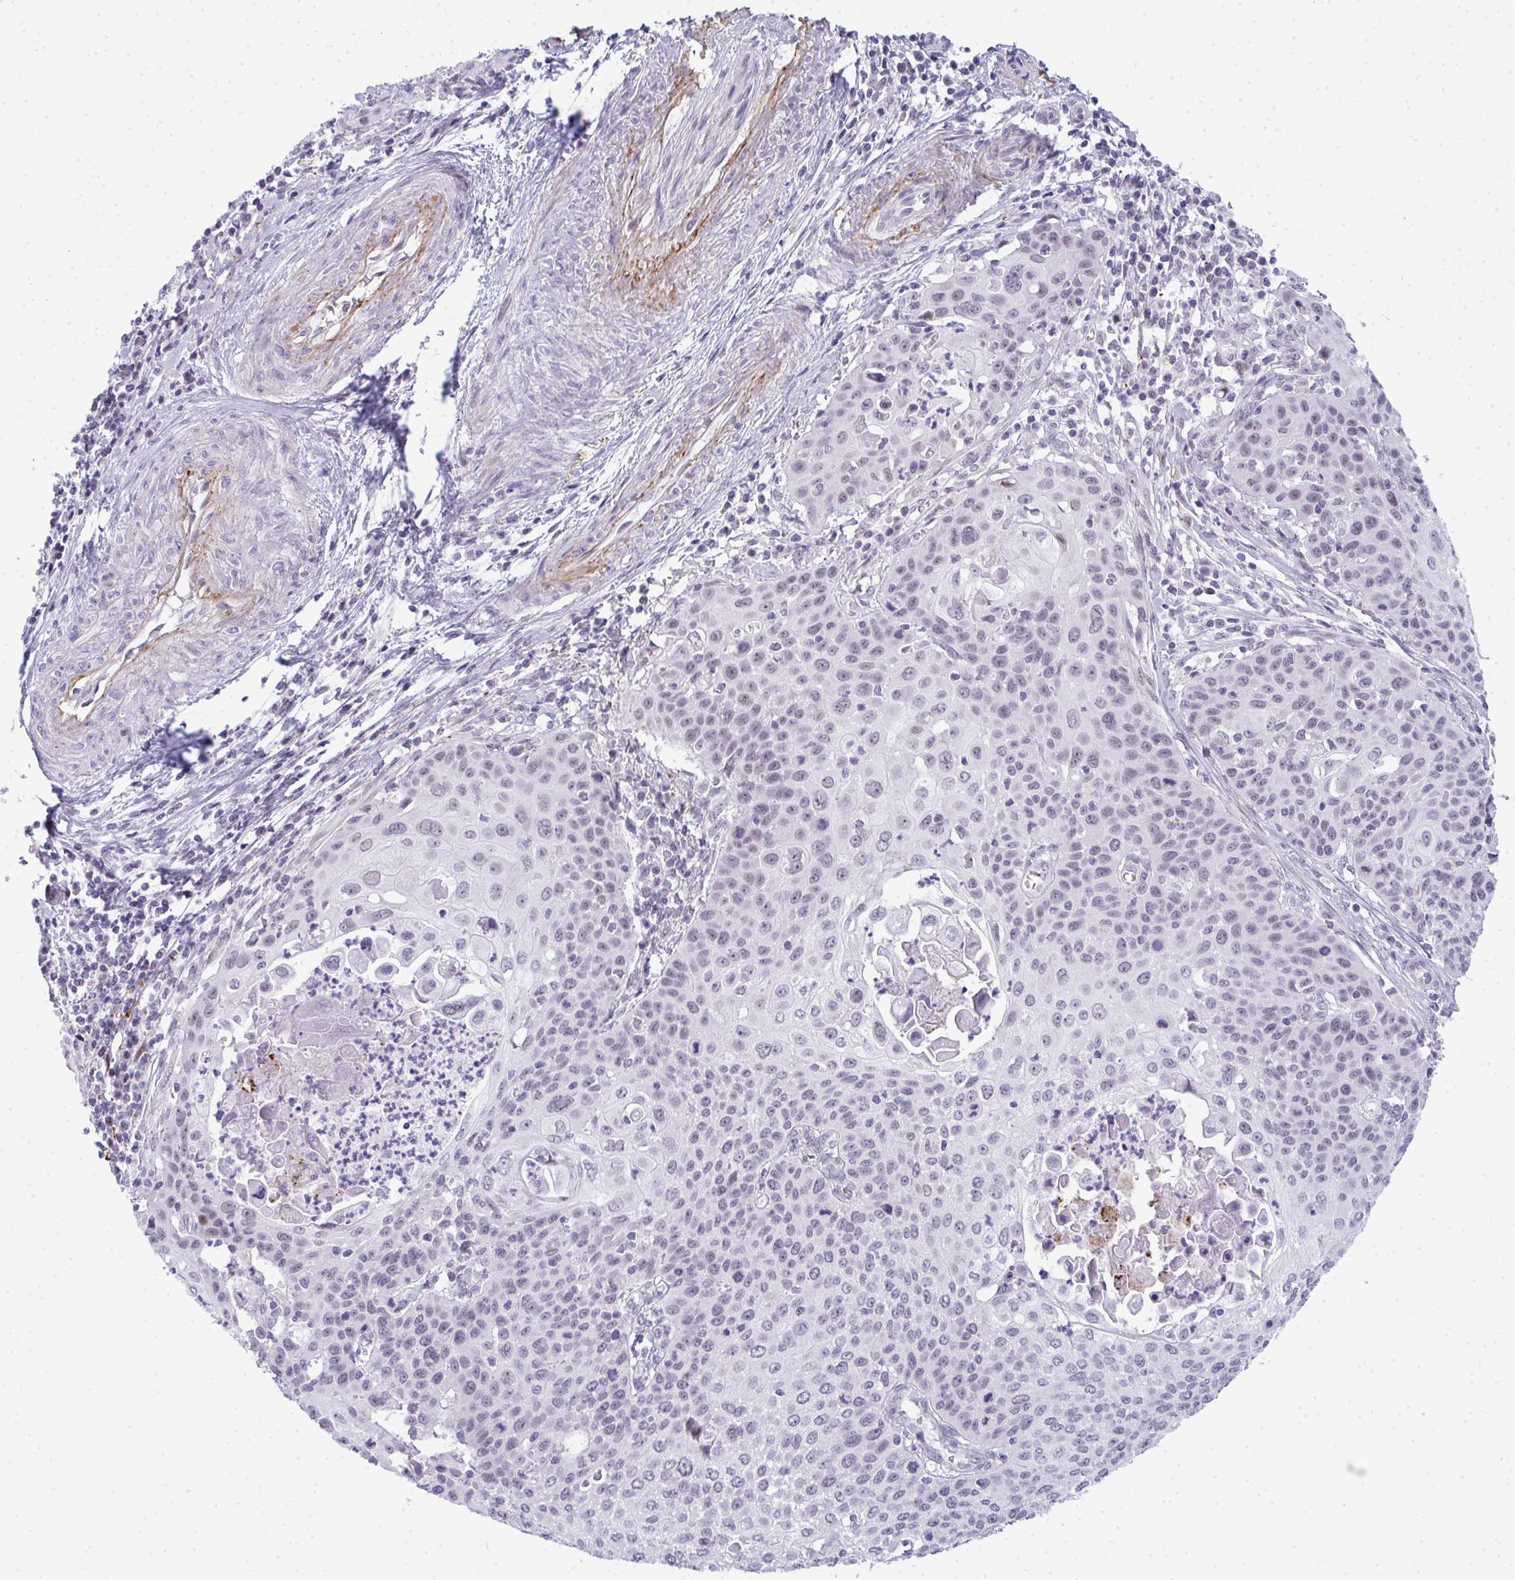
{"staining": {"intensity": "negative", "quantity": "none", "location": "none"}, "tissue": "cervical cancer", "cell_type": "Tumor cells", "image_type": "cancer", "snomed": [{"axis": "morphology", "description": "Squamous cell carcinoma, NOS"}, {"axis": "topography", "description": "Cervix"}], "caption": "Human cervical cancer stained for a protein using IHC displays no expression in tumor cells.", "gene": "TNMD", "patient": {"sex": "female", "age": 65}}